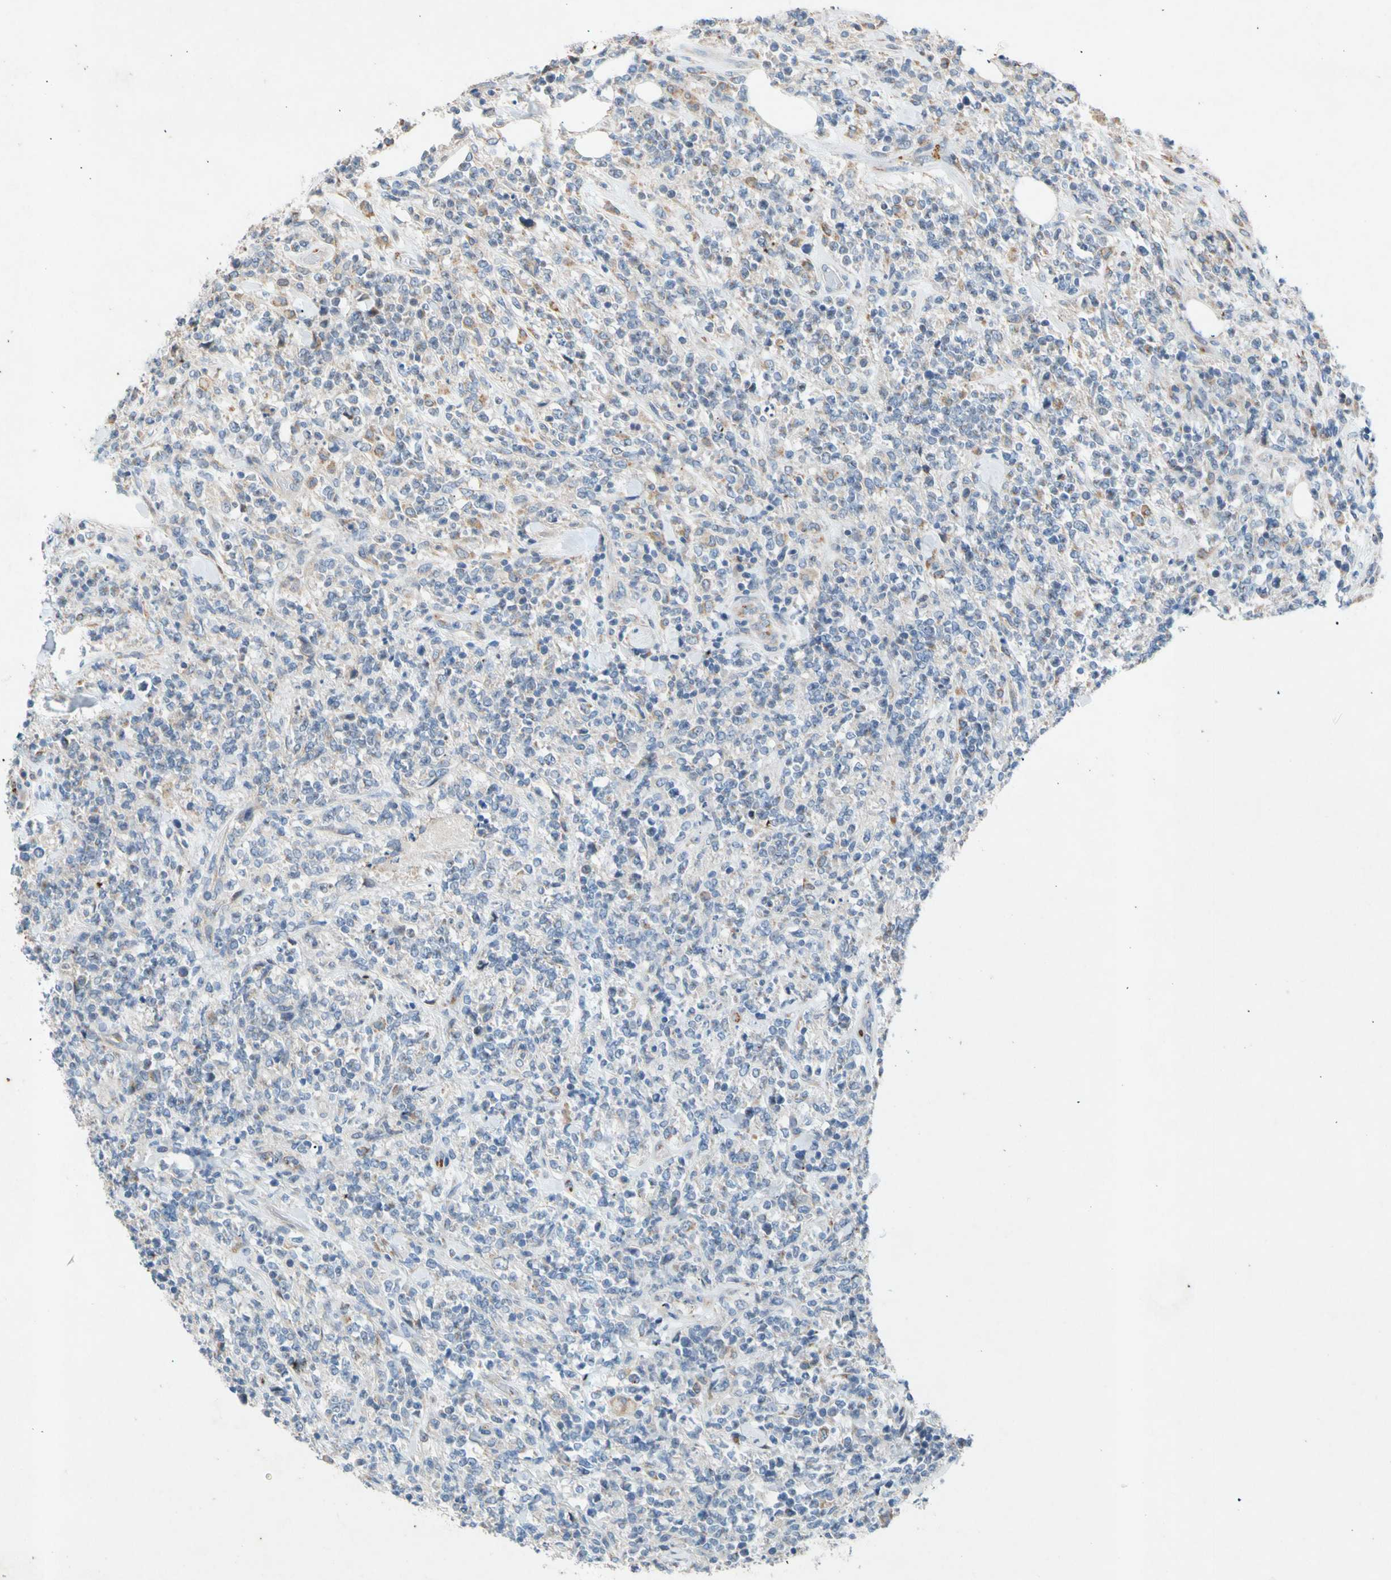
{"staining": {"intensity": "weak", "quantity": "<25%", "location": "cytoplasmic/membranous"}, "tissue": "lymphoma", "cell_type": "Tumor cells", "image_type": "cancer", "snomed": [{"axis": "morphology", "description": "Malignant lymphoma, non-Hodgkin's type, High grade"}, {"axis": "topography", "description": "Soft tissue"}], "caption": "This image is of malignant lymphoma, non-Hodgkin's type (high-grade) stained with immunohistochemistry (IHC) to label a protein in brown with the nuclei are counter-stained blue. There is no expression in tumor cells.", "gene": "GASK1B", "patient": {"sex": "male", "age": 18}}